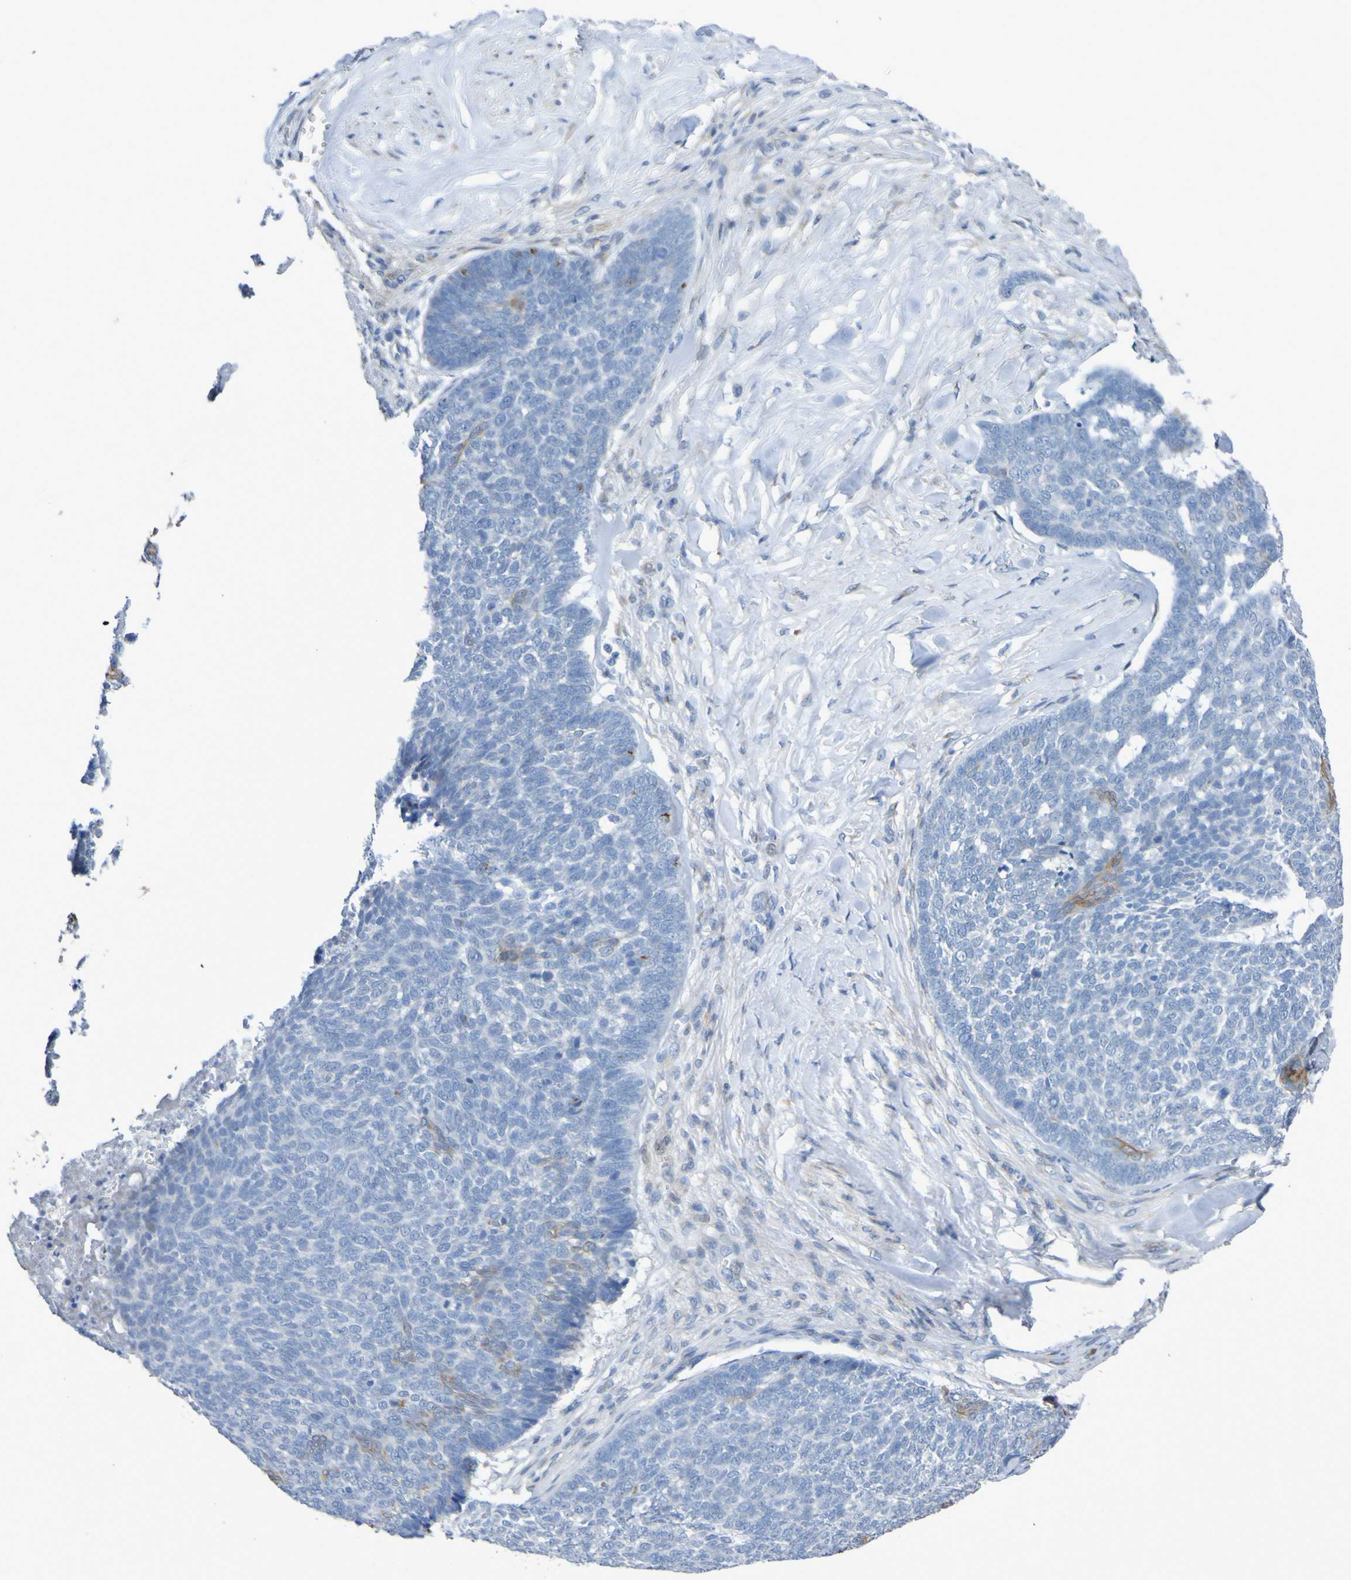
{"staining": {"intensity": "moderate", "quantity": "<25%", "location": "cytoplasmic/membranous"}, "tissue": "skin cancer", "cell_type": "Tumor cells", "image_type": "cancer", "snomed": [{"axis": "morphology", "description": "Basal cell carcinoma"}, {"axis": "topography", "description": "Skin"}], "caption": "A brown stain shows moderate cytoplasmic/membranous positivity of a protein in human basal cell carcinoma (skin) tumor cells.", "gene": "C11orf24", "patient": {"sex": "male", "age": 84}}